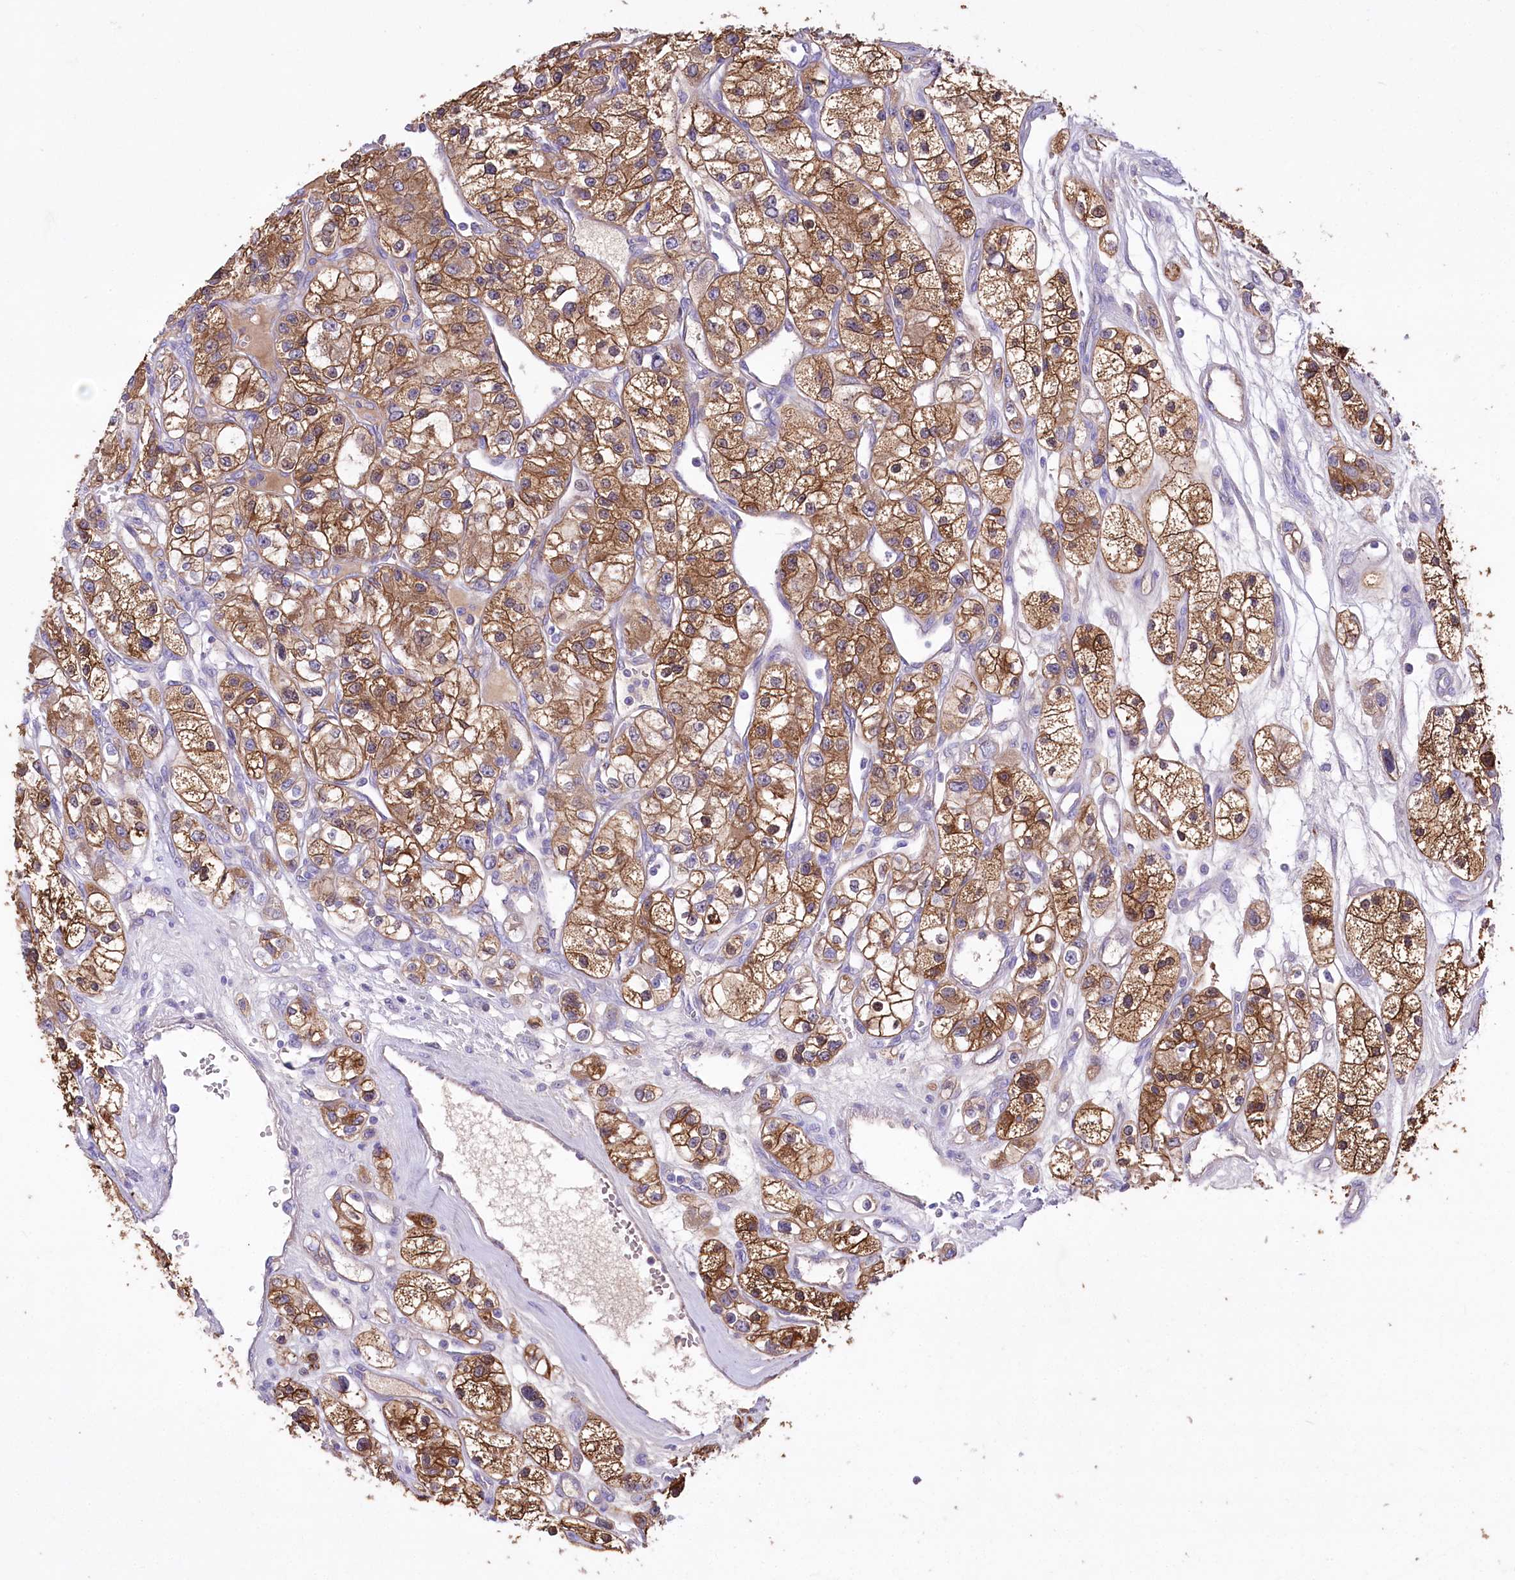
{"staining": {"intensity": "moderate", "quantity": ">75%", "location": "cytoplasmic/membranous"}, "tissue": "renal cancer", "cell_type": "Tumor cells", "image_type": "cancer", "snomed": [{"axis": "morphology", "description": "Adenocarcinoma, NOS"}, {"axis": "topography", "description": "Kidney"}], "caption": "Immunohistochemical staining of human adenocarcinoma (renal) displays moderate cytoplasmic/membranous protein expression in about >75% of tumor cells. (brown staining indicates protein expression, while blue staining denotes nuclei).", "gene": "CEP164", "patient": {"sex": "female", "age": 57}}